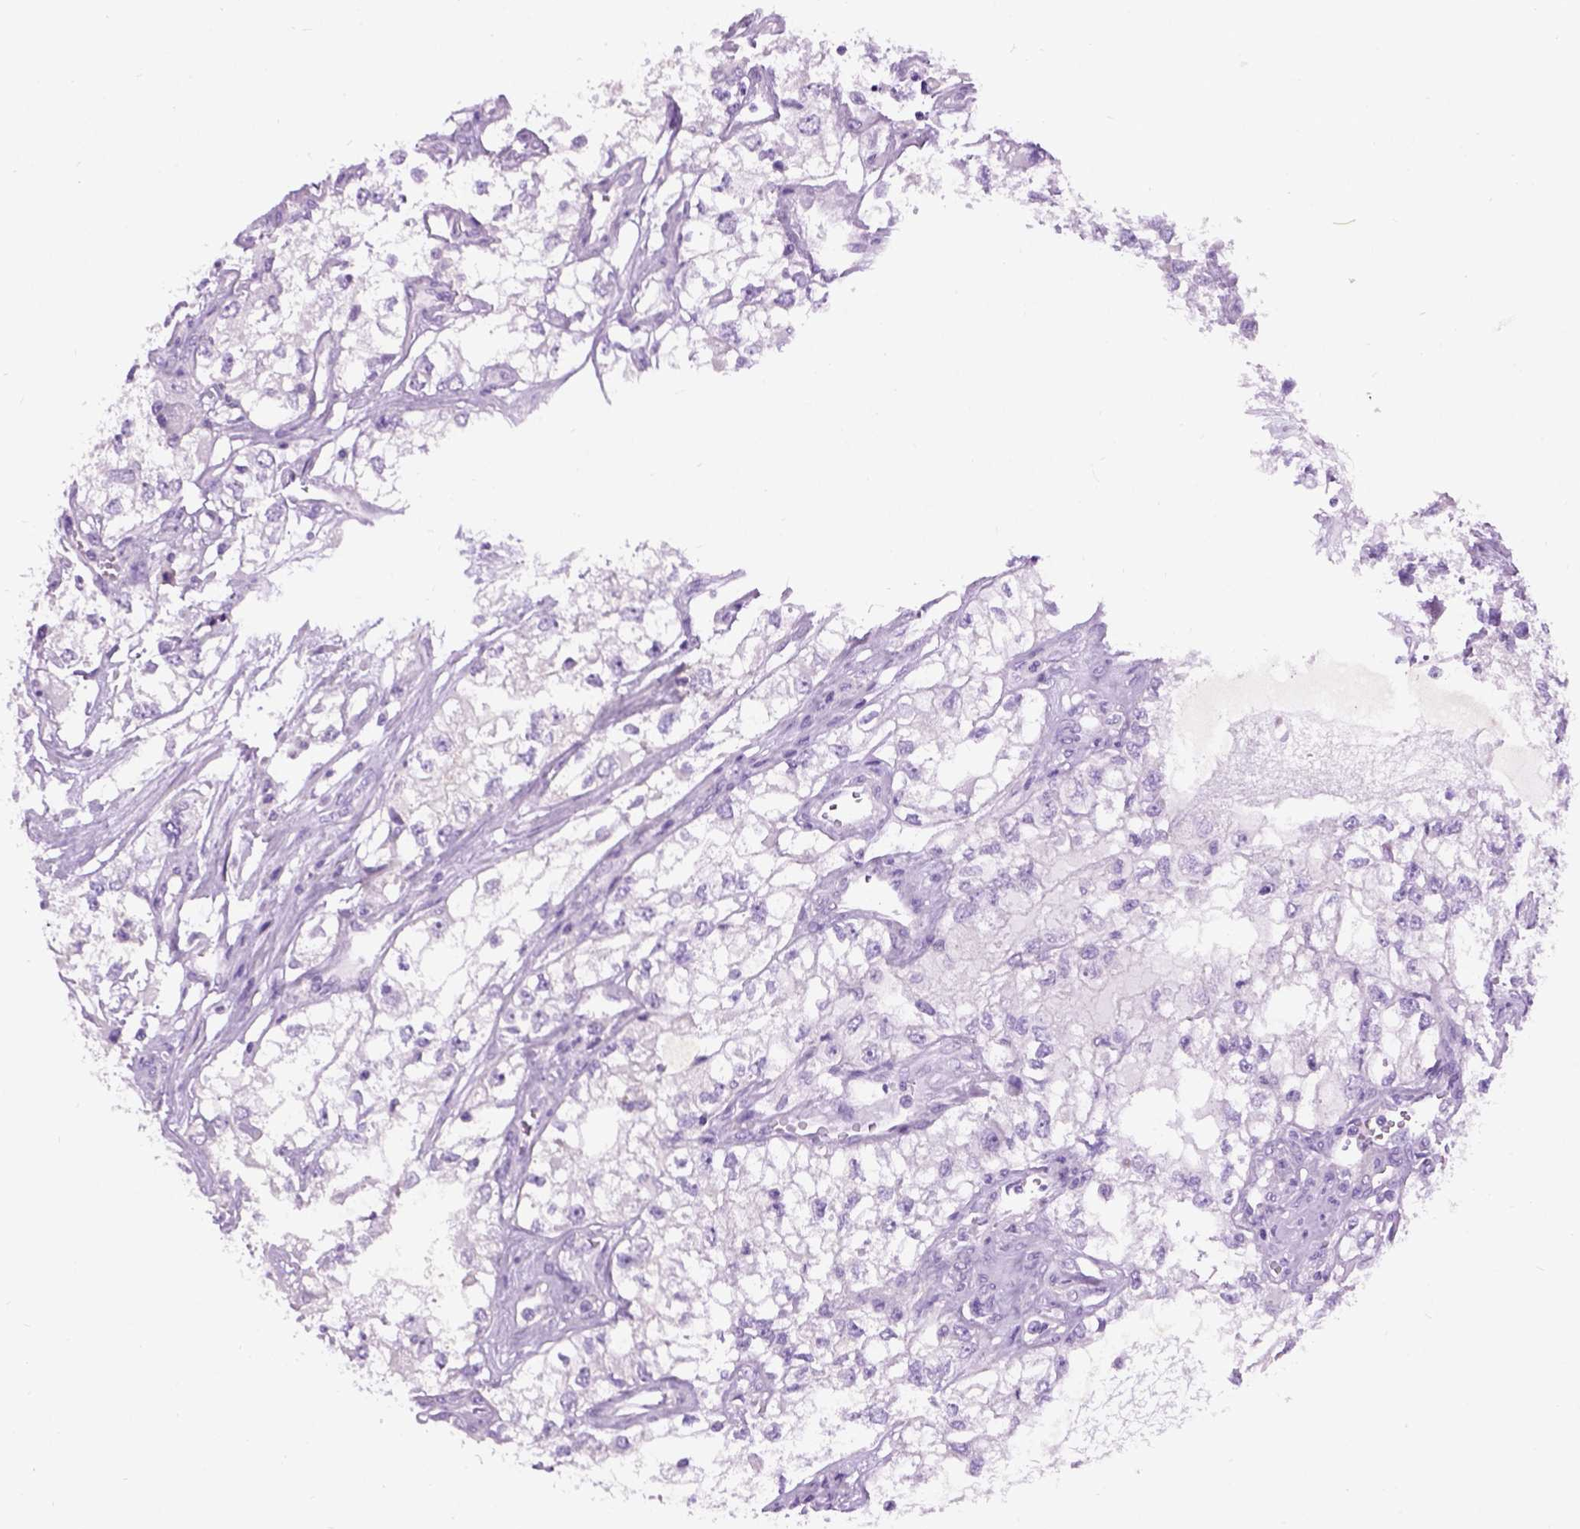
{"staining": {"intensity": "negative", "quantity": "none", "location": "none"}, "tissue": "renal cancer", "cell_type": "Tumor cells", "image_type": "cancer", "snomed": [{"axis": "morphology", "description": "Adenocarcinoma, NOS"}, {"axis": "topography", "description": "Kidney"}], "caption": "Immunohistochemistry of human renal cancer (adenocarcinoma) shows no expression in tumor cells.", "gene": "GABRB2", "patient": {"sex": "female", "age": 59}}